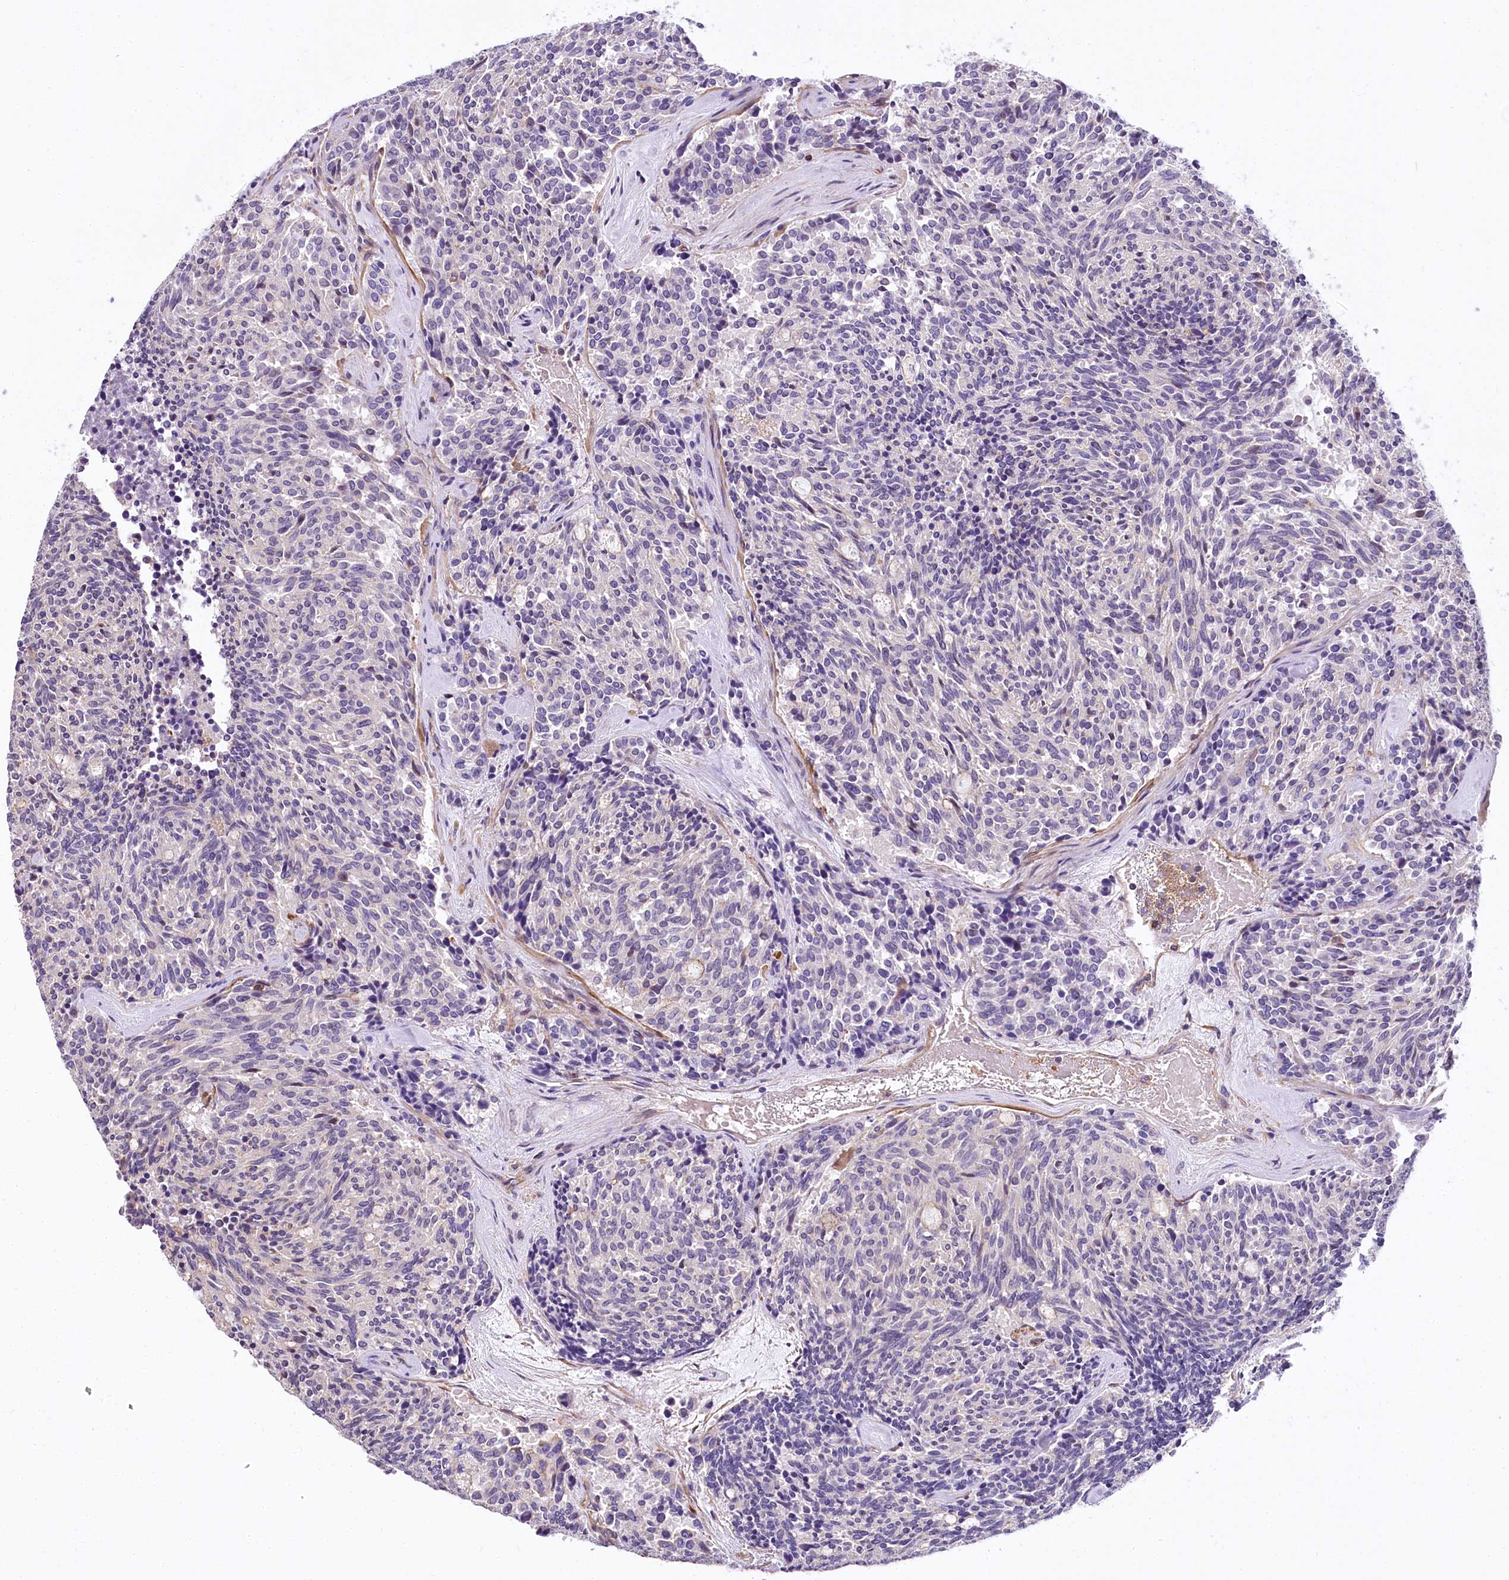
{"staining": {"intensity": "negative", "quantity": "none", "location": "none"}, "tissue": "carcinoid", "cell_type": "Tumor cells", "image_type": "cancer", "snomed": [{"axis": "morphology", "description": "Carcinoid, malignant, NOS"}, {"axis": "topography", "description": "Pancreas"}], "caption": "A high-resolution histopathology image shows IHC staining of carcinoid, which reveals no significant expression in tumor cells.", "gene": "DPP3", "patient": {"sex": "female", "age": 54}}